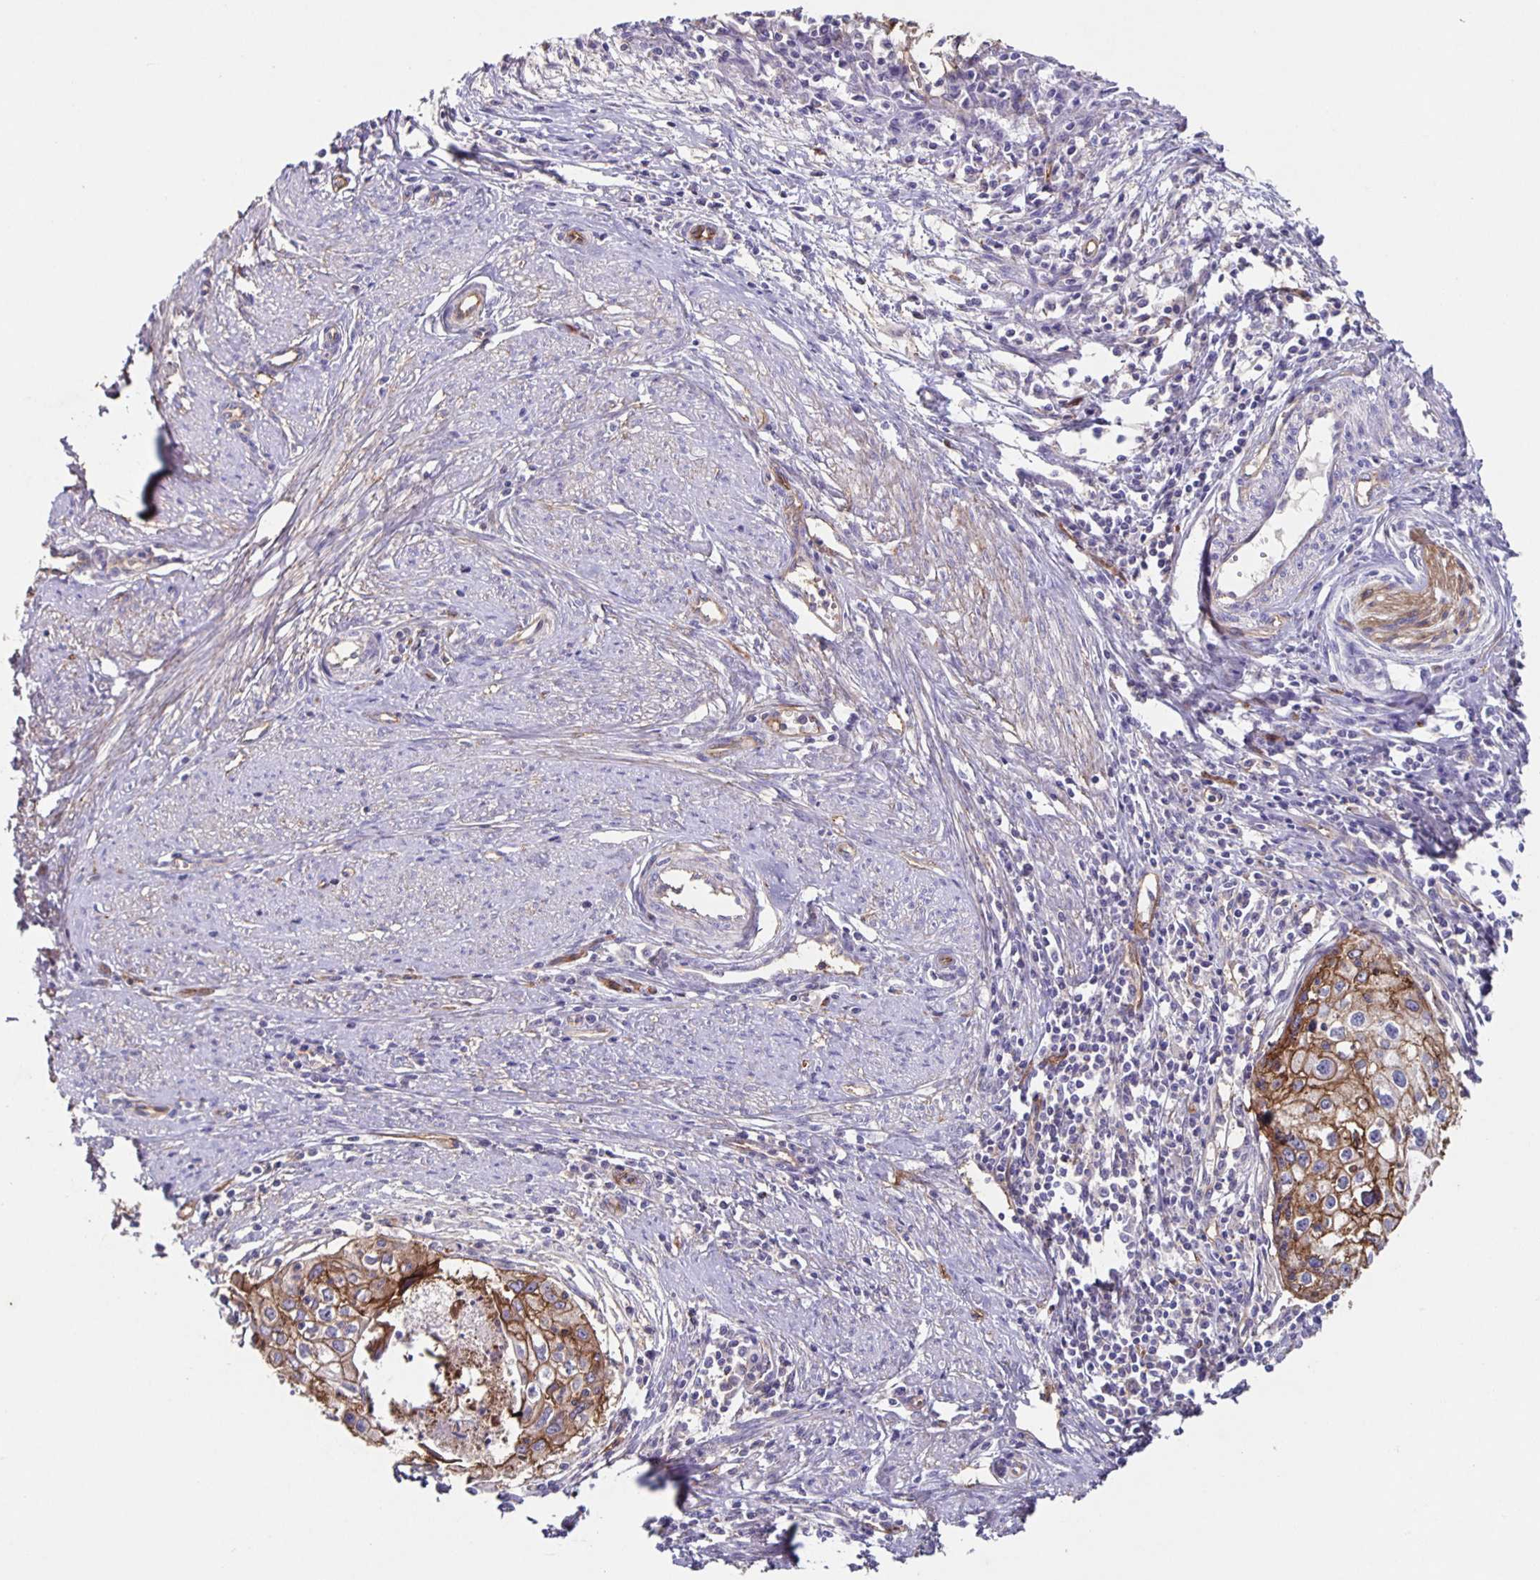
{"staining": {"intensity": "moderate", "quantity": ">75%", "location": "cytoplasmic/membranous"}, "tissue": "cervical cancer", "cell_type": "Tumor cells", "image_type": "cancer", "snomed": [{"axis": "morphology", "description": "Squamous cell carcinoma, NOS"}, {"axis": "topography", "description": "Cervix"}], "caption": "The histopathology image exhibits a brown stain indicating the presence of a protein in the cytoplasmic/membranous of tumor cells in cervical cancer (squamous cell carcinoma).", "gene": "ITGA2", "patient": {"sex": "female", "age": 40}}